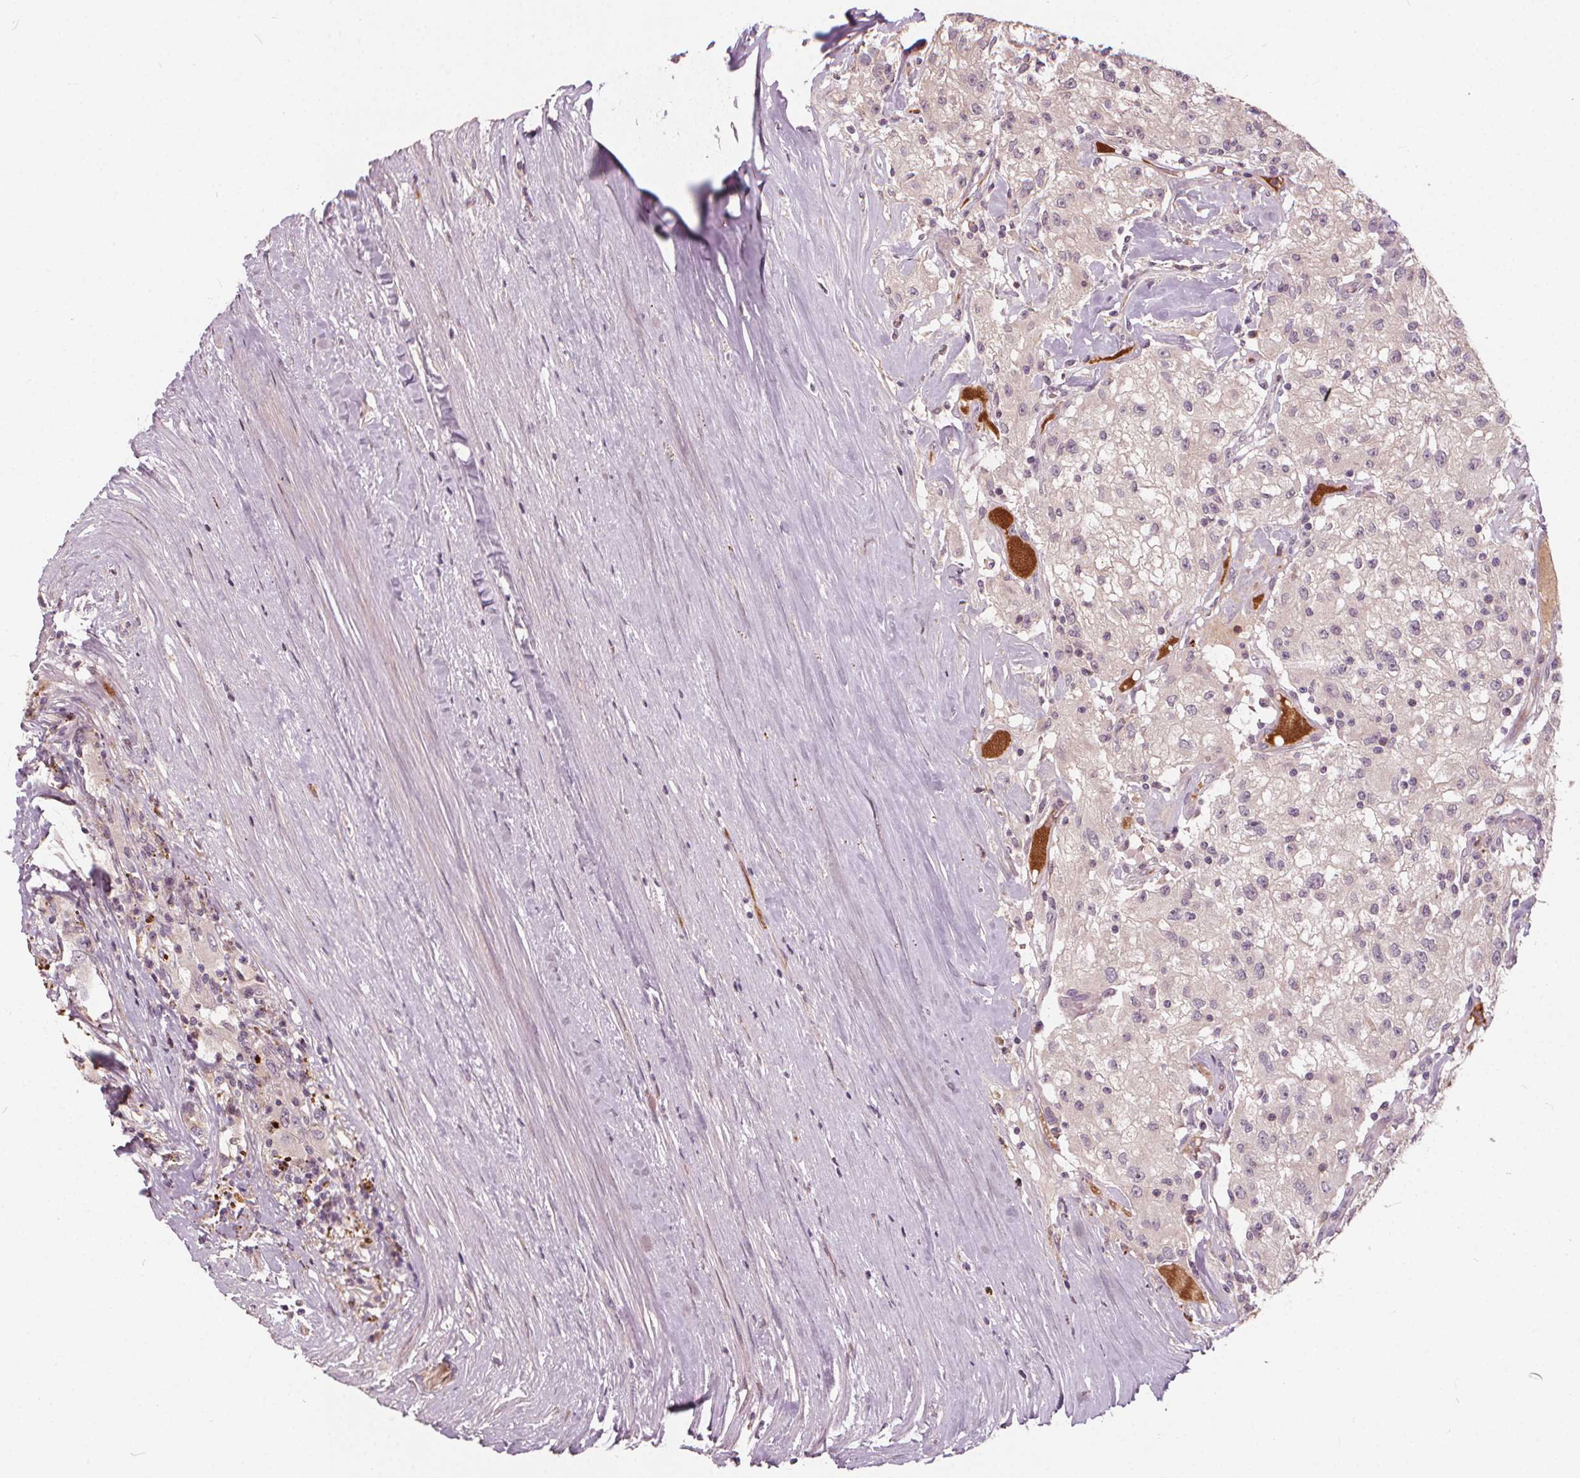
{"staining": {"intensity": "negative", "quantity": "none", "location": "none"}, "tissue": "renal cancer", "cell_type": "Tumor cells", "image_type": "cancer", "snomed": [{"axis": "morphology", "description": "Adenocarcinoma, NOS"}, {"axis": "topography", "description": "Kidney"}], "caption": "Immunohistochemistry (IHC) image of neoplastic tissue: renal cancer (adenocarcinoma) stained with DAB demonstrates no significant protein positivity in tumor cells.", "gene": "IPO13", "patient": {"sex": "female", "age": 67}}